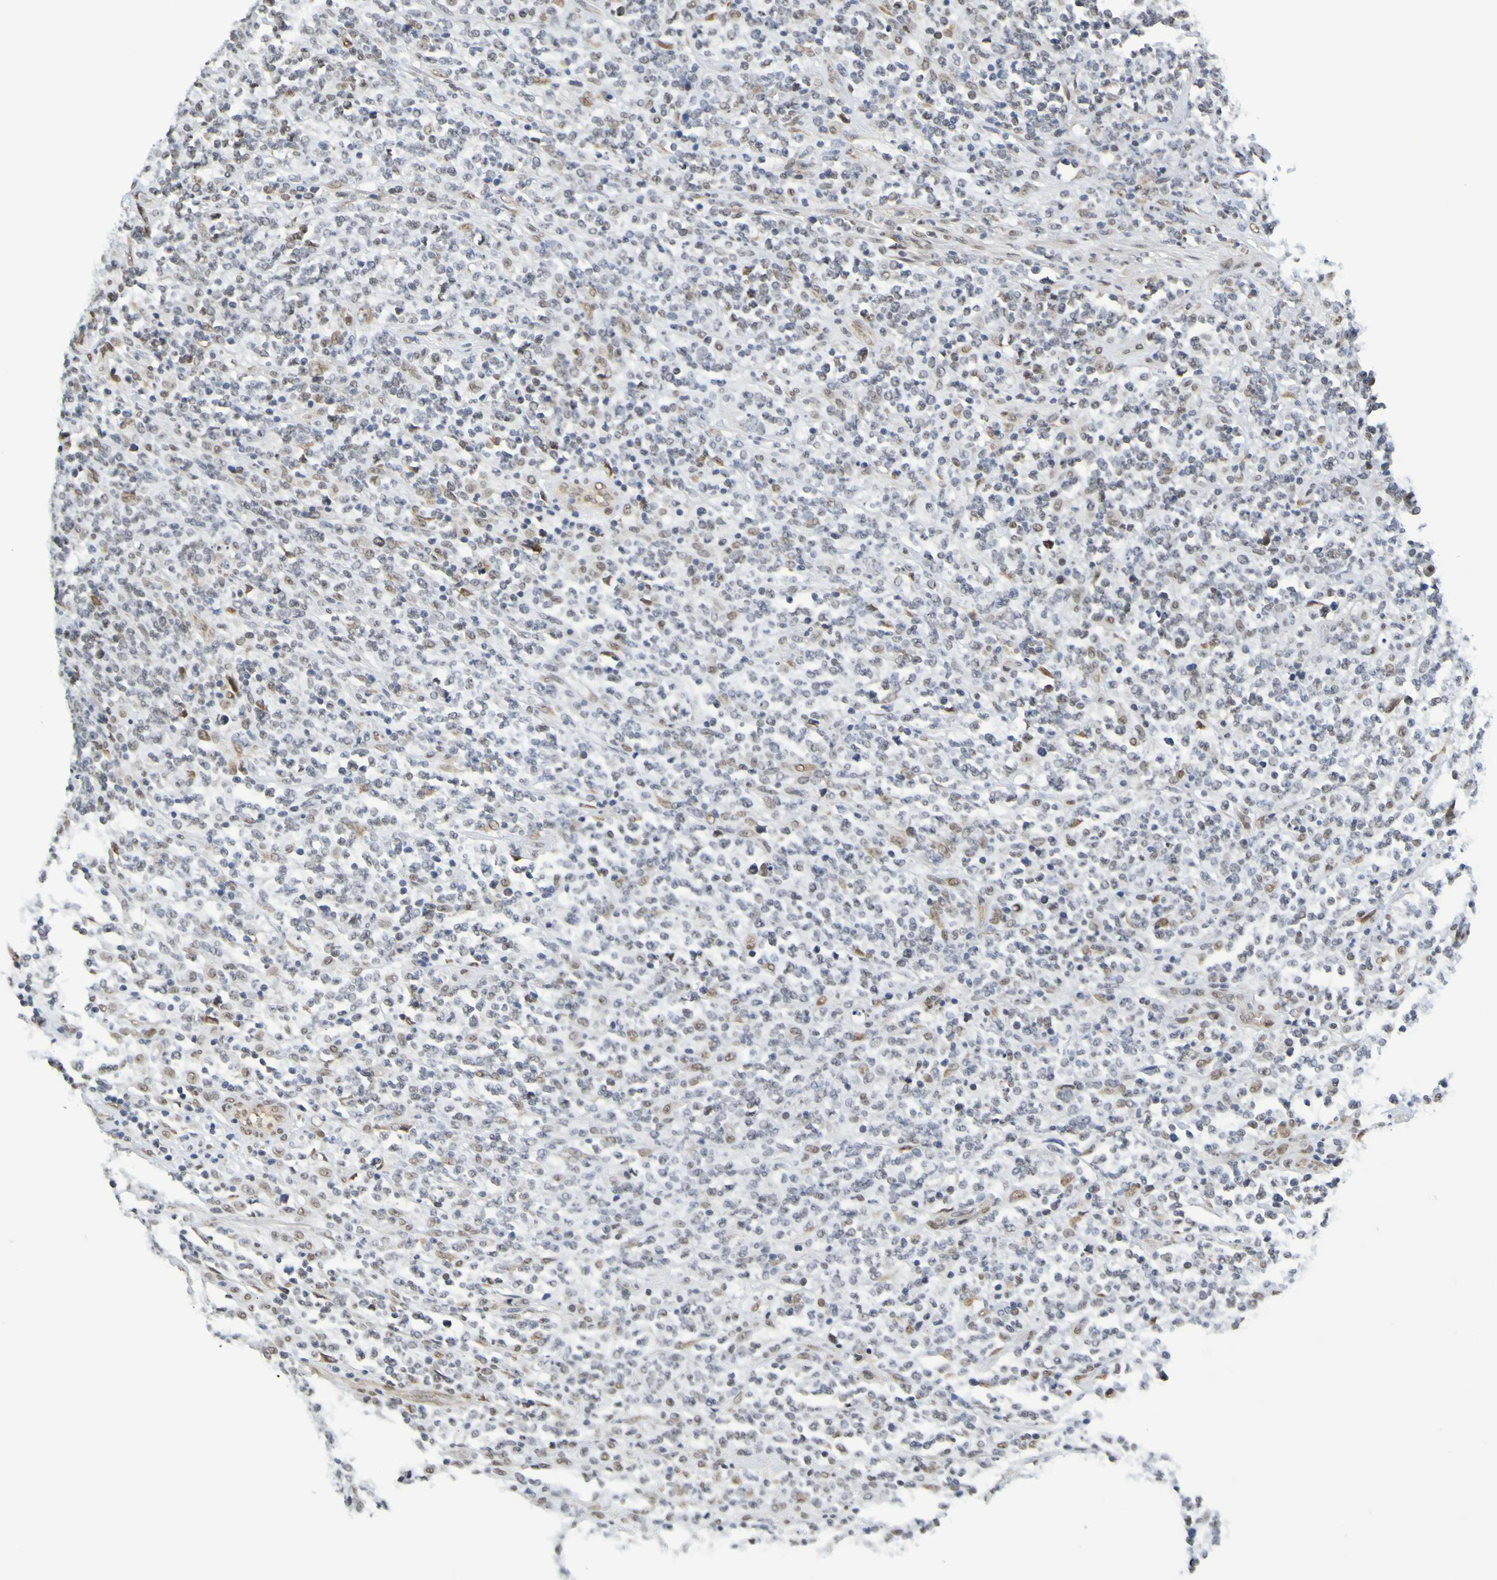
{"staining": {"intensity": "weak", "quantity": "25%-75%", "location": "nuclear"}, "tissue": "lymphoma", "cell_type": "Tumor cells", "image_type": "cancer", "snomed": [{"axis": "morphology", "description": "Malignant lymphoma, non-Hodgkin's type, High grade"}, {"axis": "topography", "description": "Soft tissue"}], "caption": "High-power microscopy captured an immunohistochemistry (IHC) micrograph of high-grade malignant lymphoma, non-Hodgkin's type, revealing weak nuclear staining in approximately 25%-75% of tumor cells.", "gene": "HDAC2", "patient": {"sex": "male", "age": 18}}